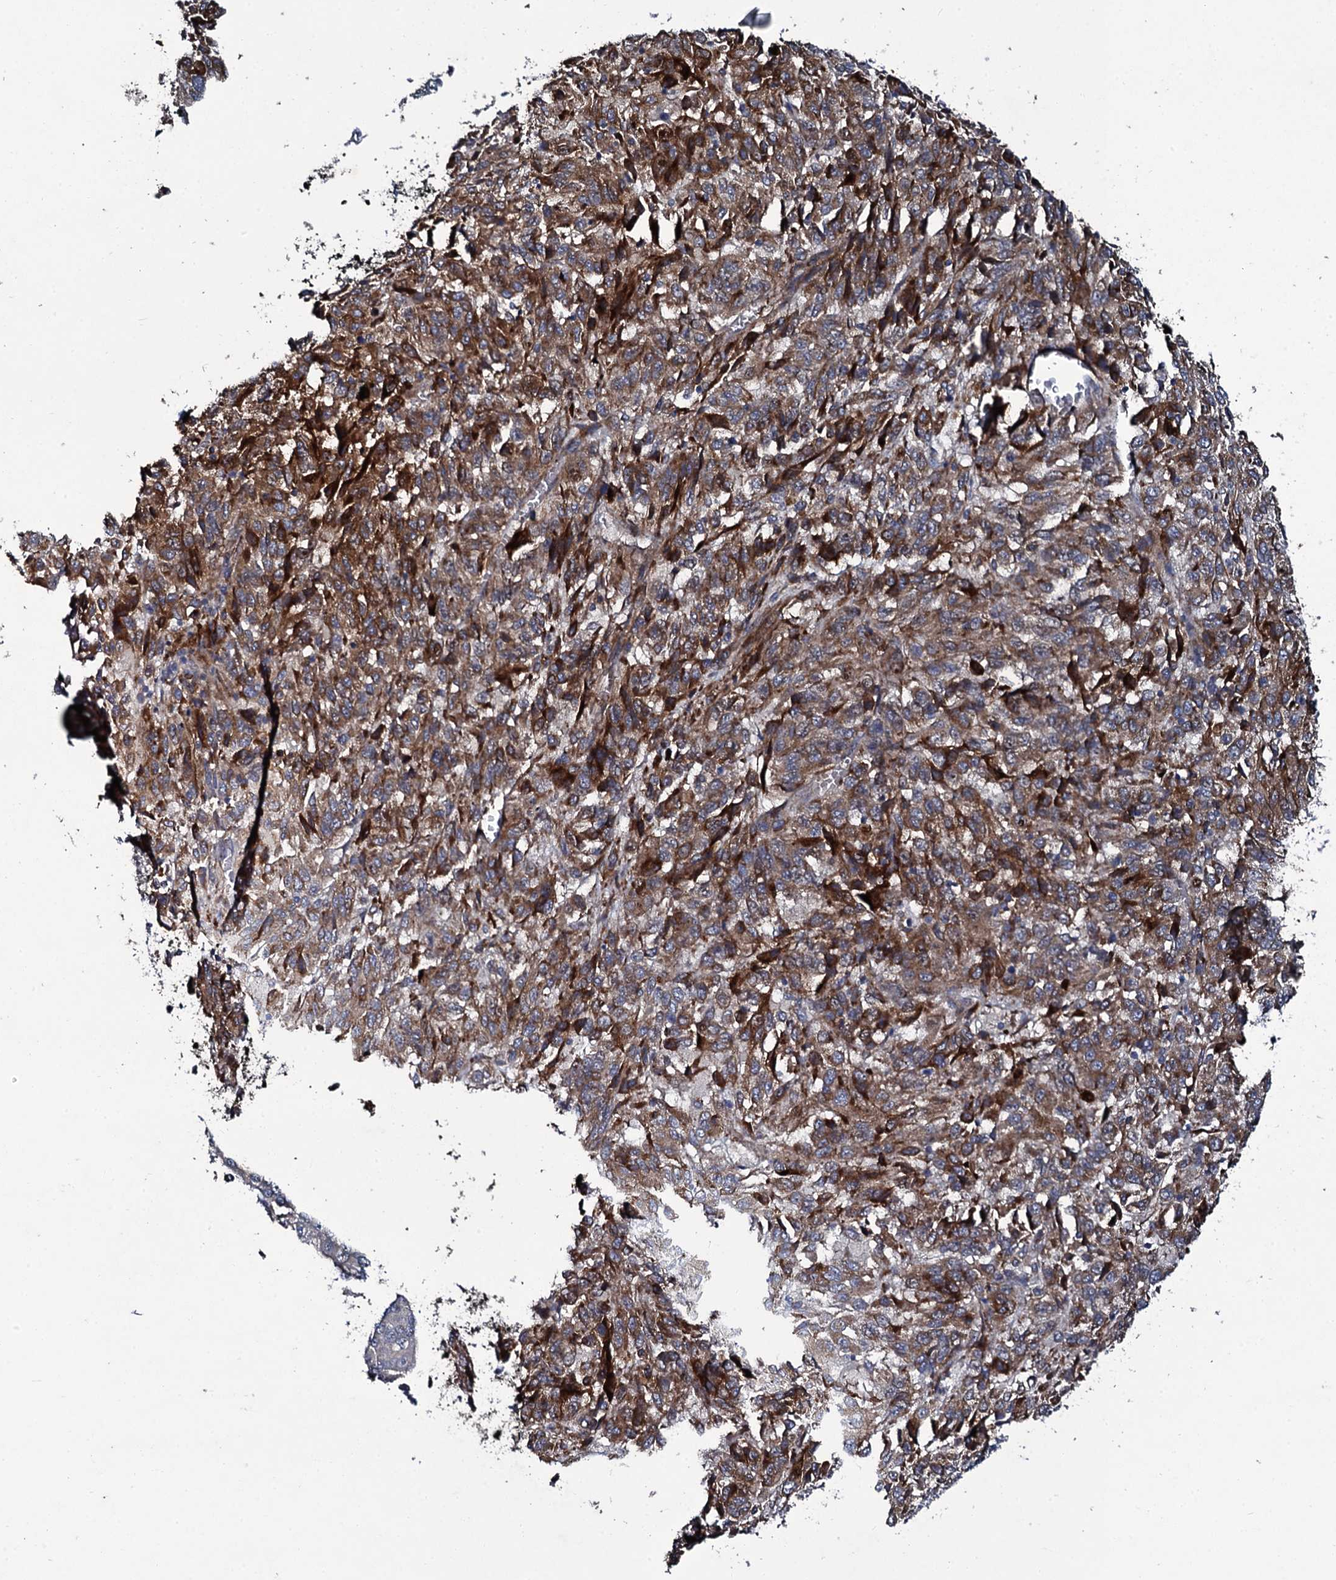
{"staining": {"intensity": "moderate", "quantity": "25%-75%", "location": "cytoplasmic/membranous"}, "tissue": "skin cancer", "cell_type": "Tumor cells", "image_type": "cancer", "snomed": [{"axis": "morphology", "description": "Squamous cell carcinoma, NOS"}, {"axis": "topography", "description": "Skin"}], "caption": "Tumor cells show moderate cytoplasmic/membranous positivity in approximately 25%-75% of cells in squamous cell carcinoma (skin). Using DAB (3,3'-diaminobenzidine) (brown) and hematoxylin (blue) stains, captured at high magnification using brightfield microscopy.", "gene": "LRRC28", "patient": {"sex": "male", "age": 71}}